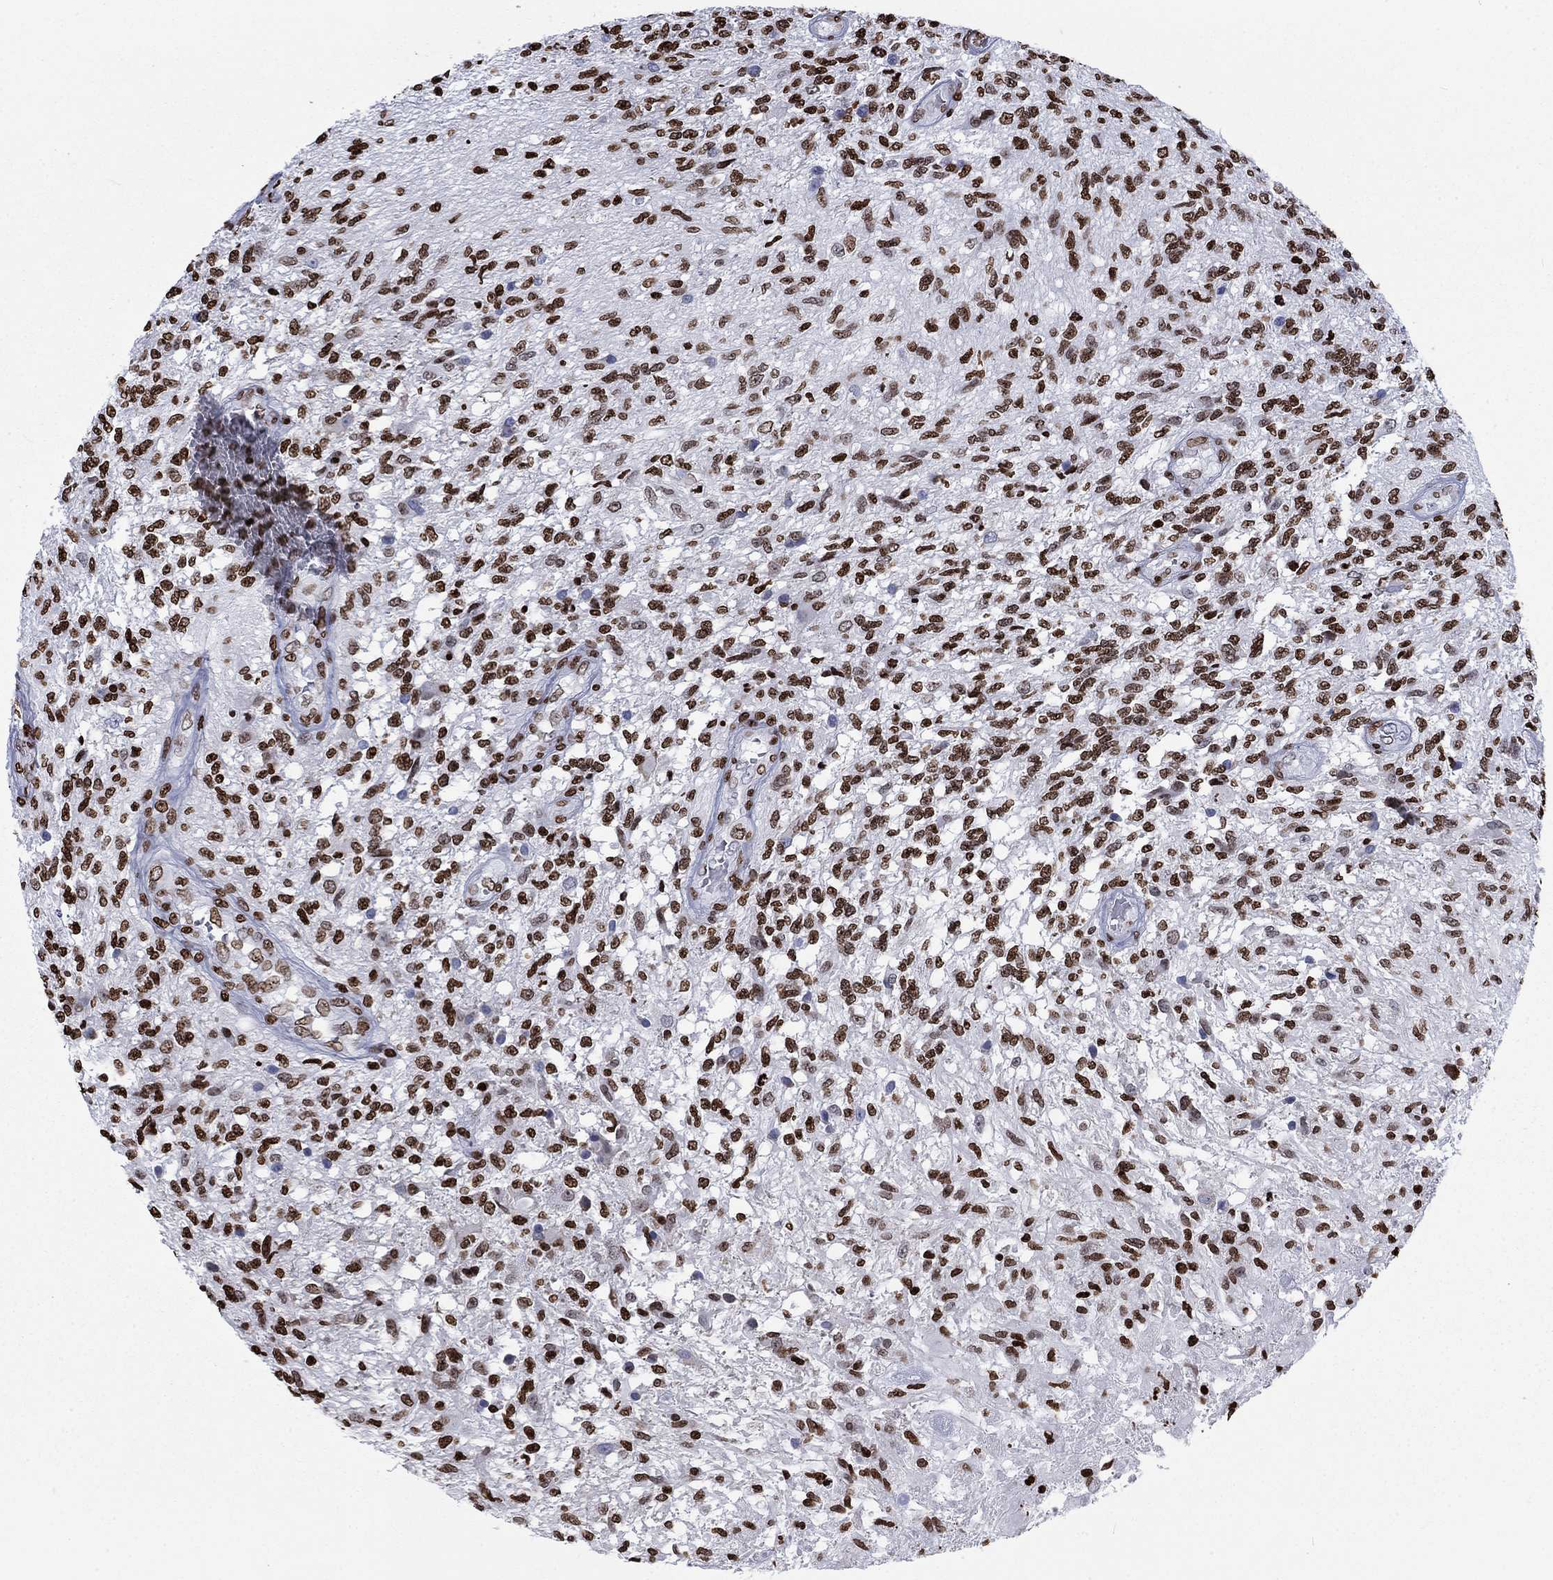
{"staining": {"intensity": "strong", "quantity": ">75%", "location": "nuclear"}, "tissue": "glioma", "cell_type": "Tumor cells", "image_type": "cancer", "snomed": [{"axis": "morphology", "description": "Glioma, malignant, High grade"}, {"axis": "topography", "description": "Brain"}], "caption": "Protein expression analysis of glioma demonstrates strong nuclear staining in about >75% of tumor cells. (Brightfield microscopy of DAB IHC at high magnification).", "gene": "H1-5", "patient": {"sex": "male", "age": 56}}